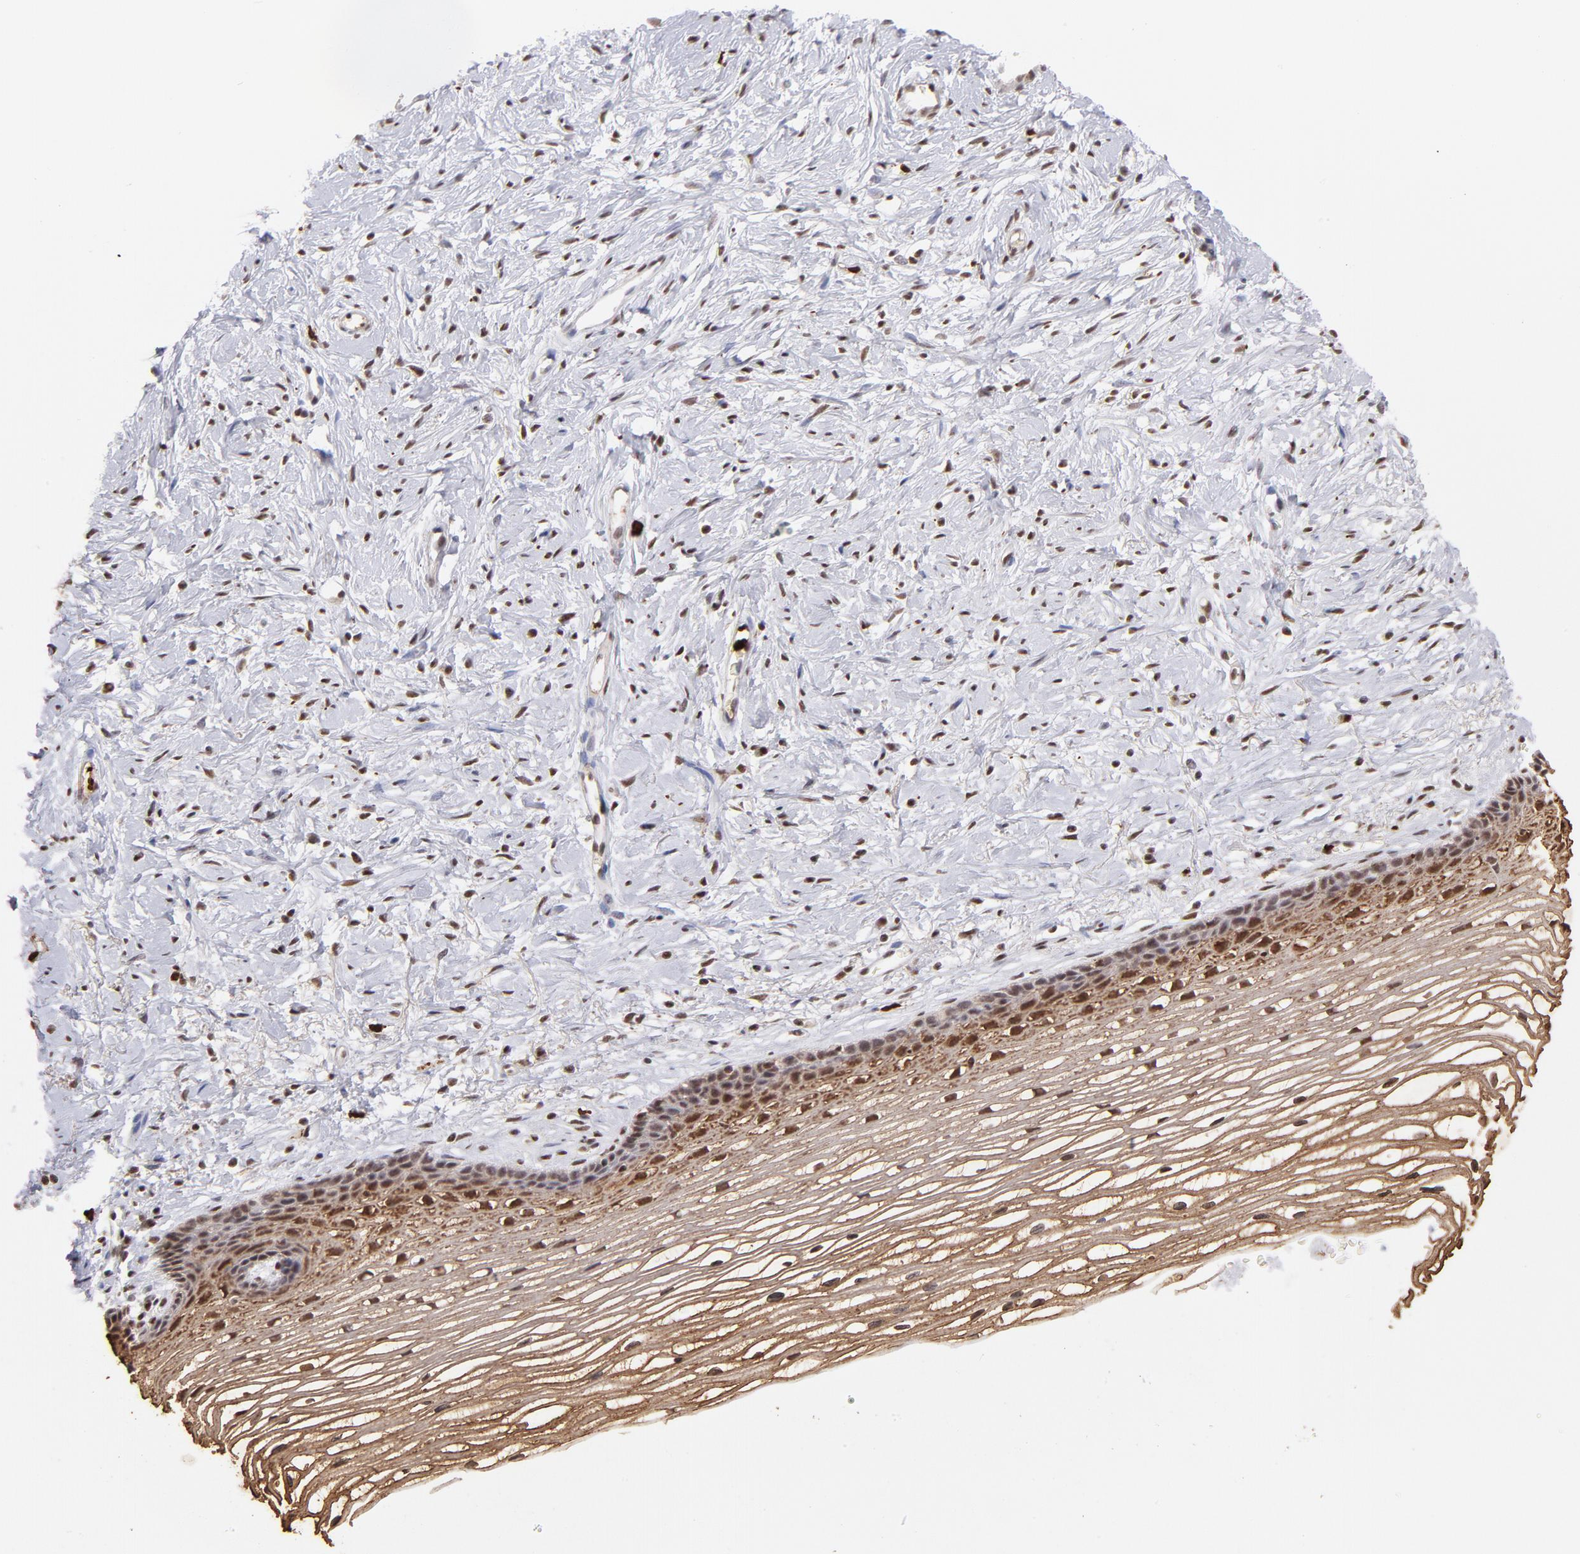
{"staining": {"intensity": "moderate", "quantity": ">75%", "location": "nuclear"}, "tissue": "cervix", "cell_type": "Glandular cells", "image_type": "normal", "snomed": [{"axis": "morphology", "description": "Normal tissue, NOS"}, {"axis": "topography", "description": "Cervix"}], "caption": "Moderate nuclear protein positivity is identified in about >75% of glandular cells in cervix.", "gene": "ZFX", "patient": {"sex": "female", "age": 77}}